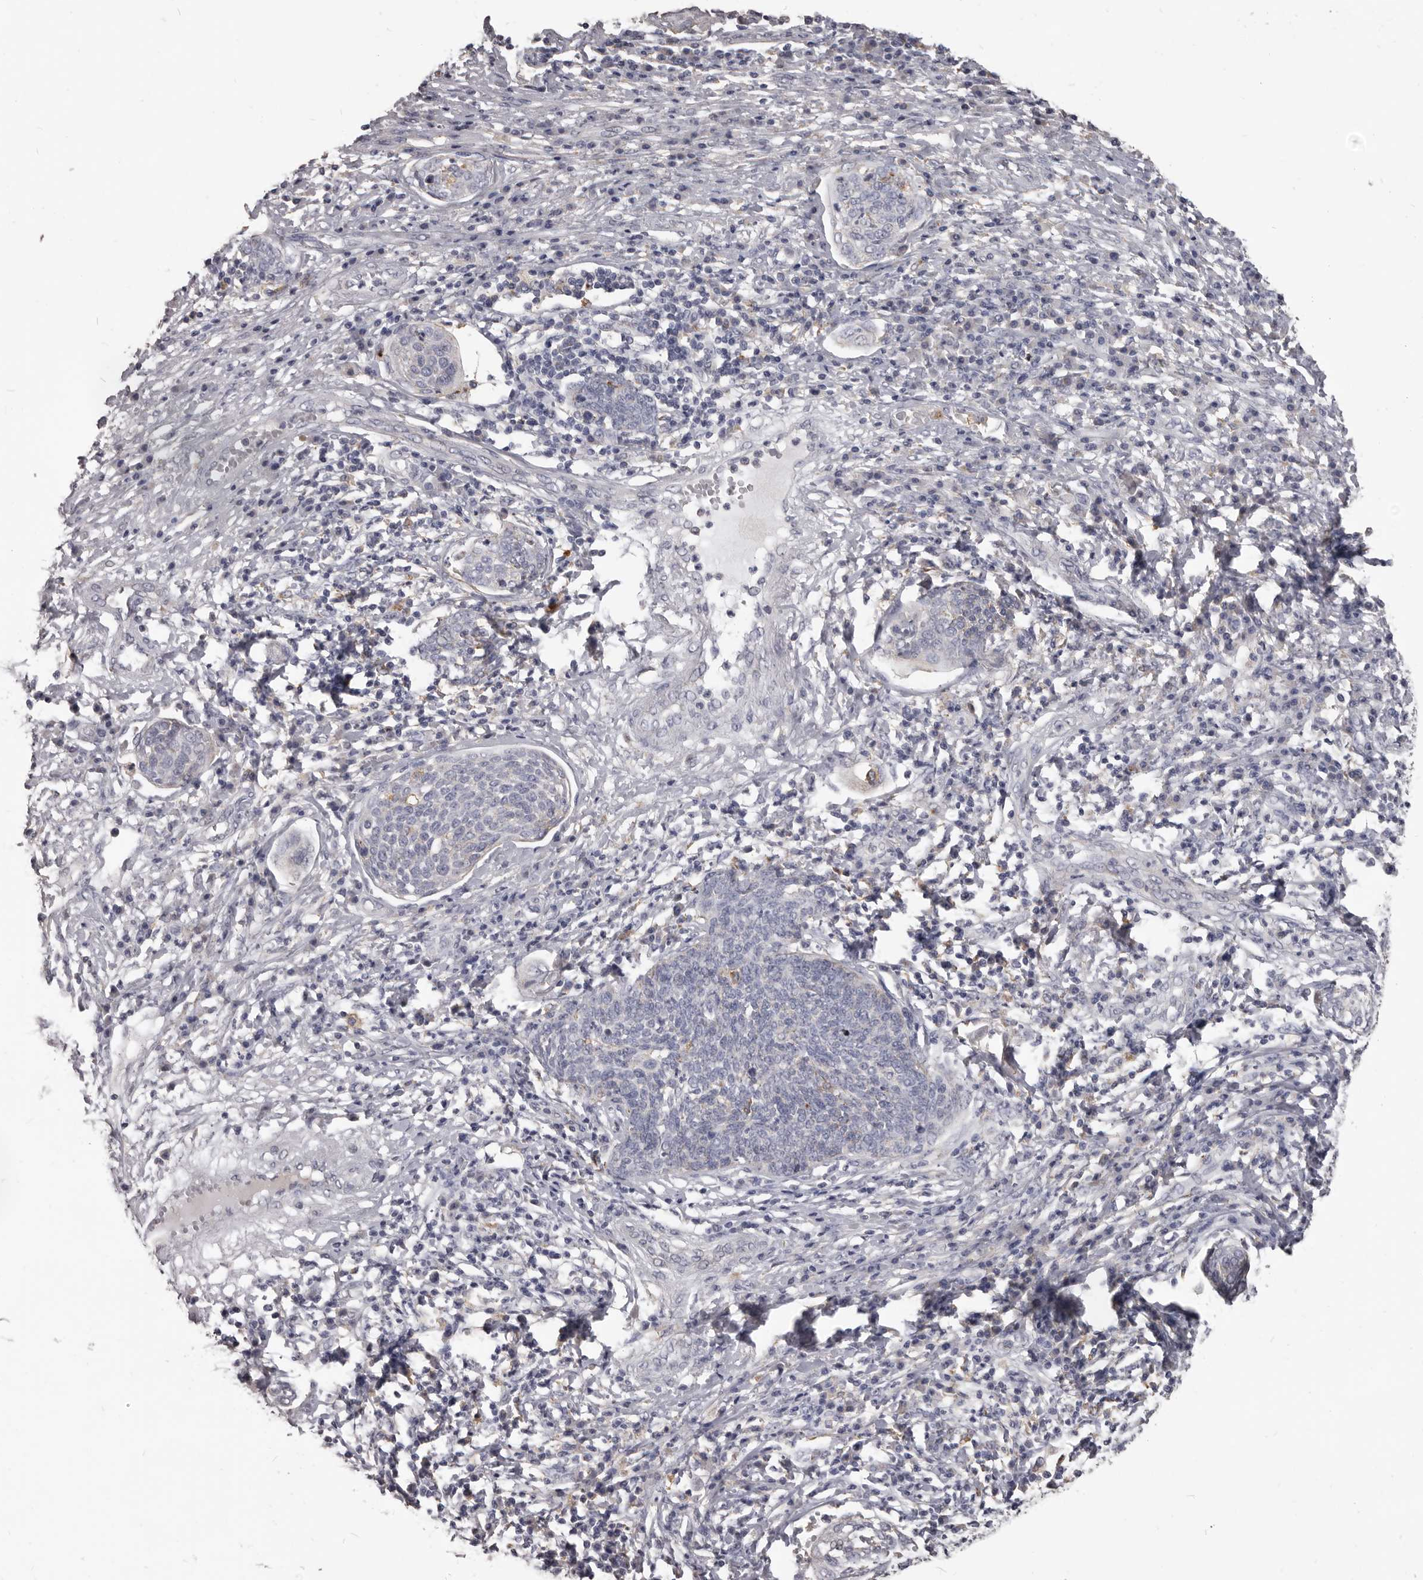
{"staining": {"intensity": "negative", "quantity": "none", "location": "none"}, "tissue": "cervical cancer", "cell_type": "Tumor cells", "image_type": "cancer", "snomed": [{"axis": "morphology", "description": "Squamous cell carcinoma, NOS"}, {"axis": "topography", "description": "Cervix"}], "caption": "Histopathology image shows no significant protein expression in tumor cells of cervical cancer (squamous cell carcinoma).", "gene": "PI4K2A", "patient": {"sex": "female", "age": 34}}